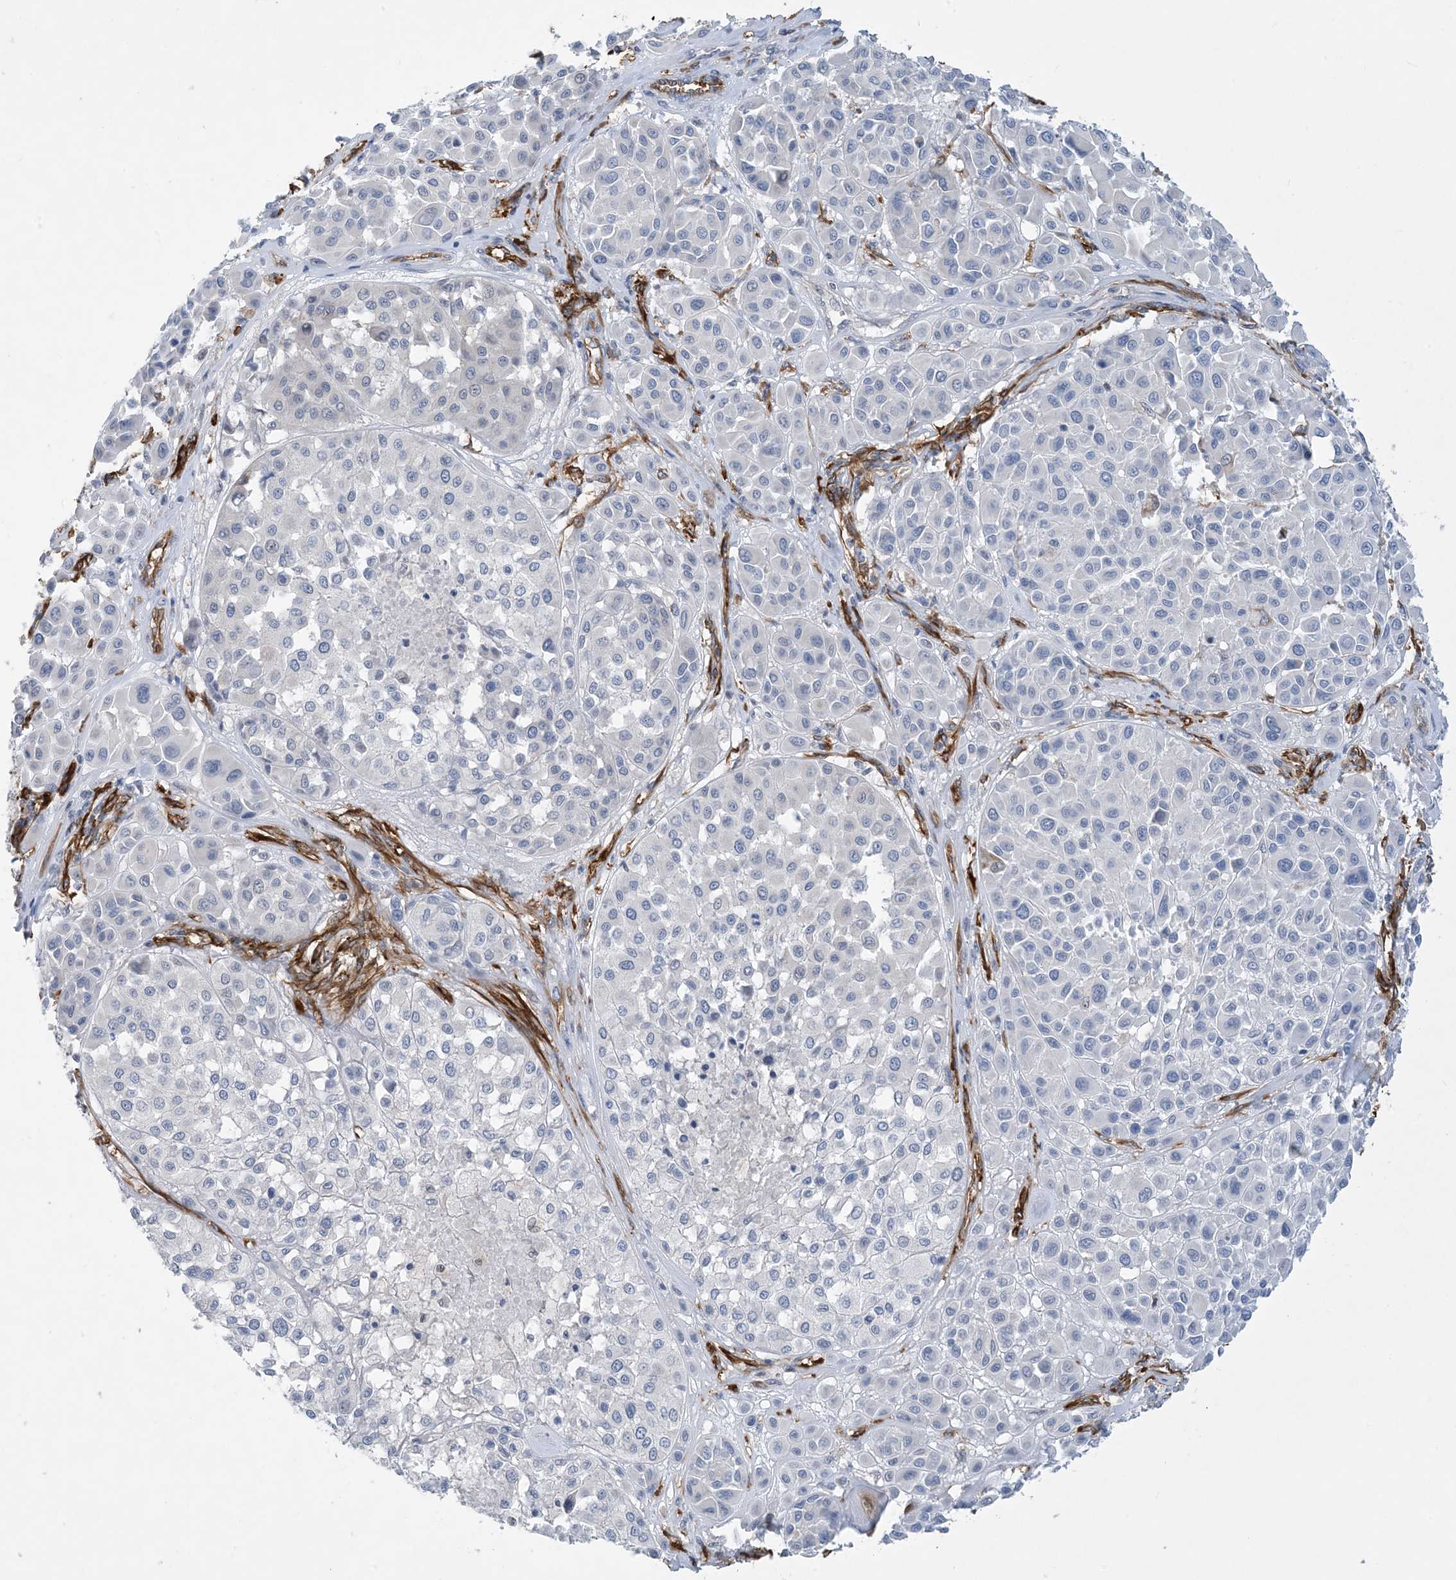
{"staining": {"intensity": "negative", "quantity": "none", "location": "none"}, "tissue": "melanoma", "cell_type": "Tumor cells", "image_type": "cancer", "snomed": [{"axis": "morphology", "description": "Malignant melanoma, Metastatic site"}, {"axis": "topography", "description": "Soft tissue"}], "caption": "Photomicrograph shows no protein positivity in tumor cells of melanoma tissue.", "gene": "EIF2A", "patient": {"sex": "male", "age": 41}}